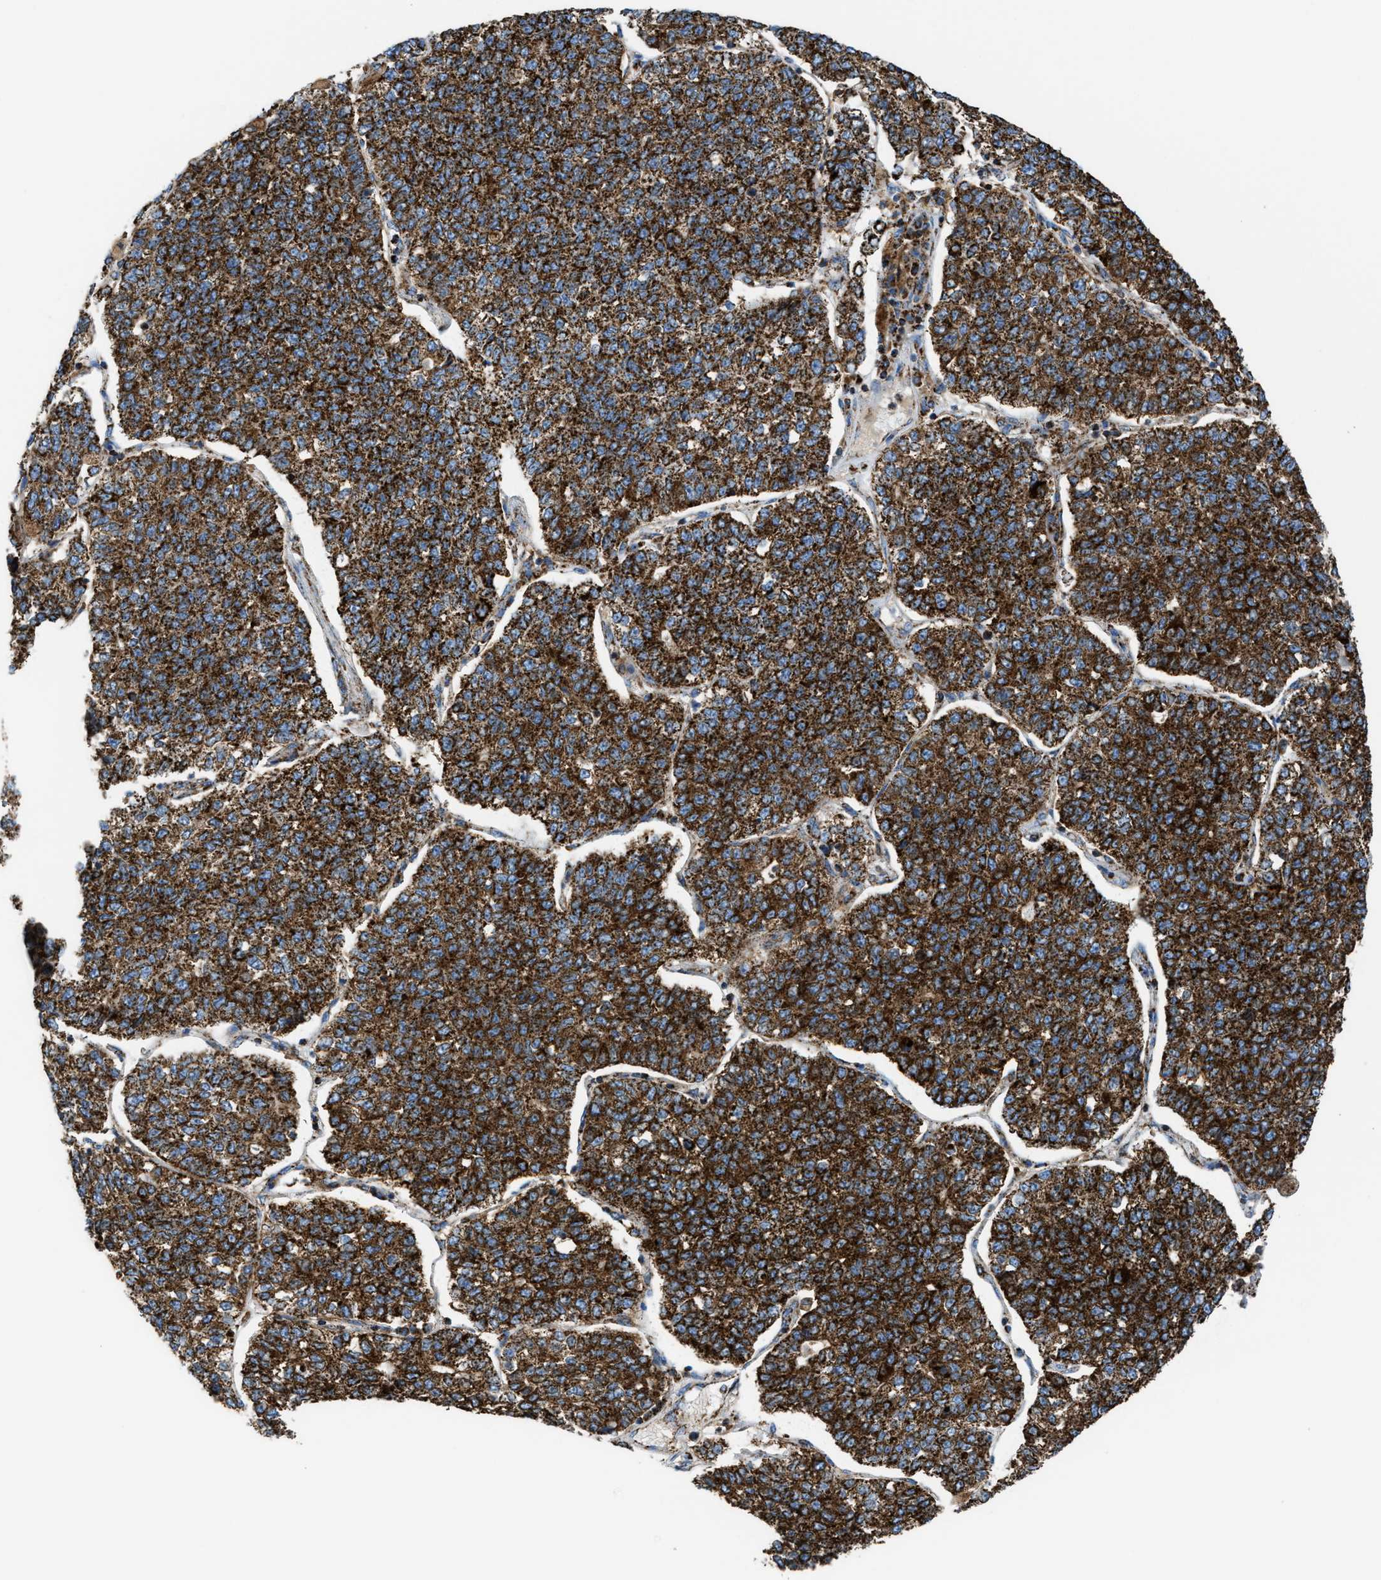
{"staining": {"intensity": "strong", "quantity": ">75%", "location": "cytoplasmic/membranous"}, "tissue": "lung cancer", "cell_type": "Tumor cells", "image_type": "cancer", "snomed": [{"axis": "morphology", "description": "Adenocarcinoma, NOS"}, {"axis": "topography", "description": "Lung"}], "caption": "This histopathology image displays immunohistochemistry (IHC) staining of human lung cancer (adenocarcinoma), with high strong cytoplasmic/membranous staining in about >75% of tumor cells.", "gene": "ECHS1", "patient": {"sex": "male", "age": 49}}